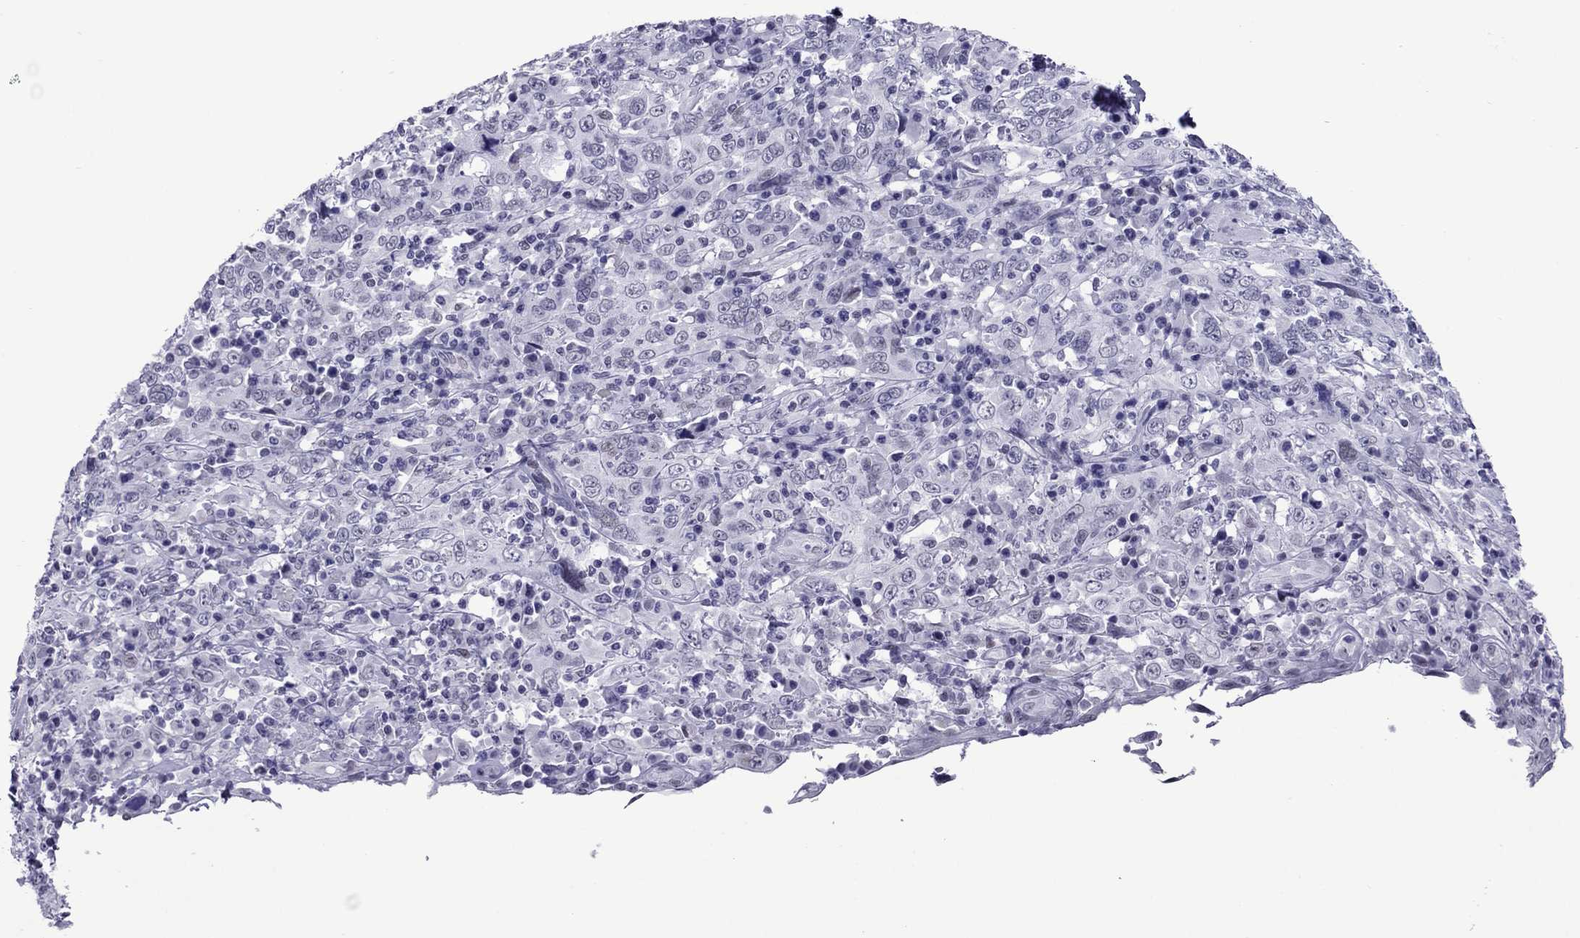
{"staining": {"intensity": "negative", "quantity": "none", "location": "none"}, "tissue": "cervical cancer", "cell_type": "Tumor cells", "image_type": "cancer", "snomed": [{"axis": "morphology", "description": "Squamous cell carcinoma, NOS"}, {"axis": "topography", "description": "Cervix"}], "caption": "Micrograph shows no protein positivity in tumor cells of cervical cancer (squamous cell carcinoma) tissue.", "gene": "ZNF646", "patient": {"sex": "female", "age": 46}}